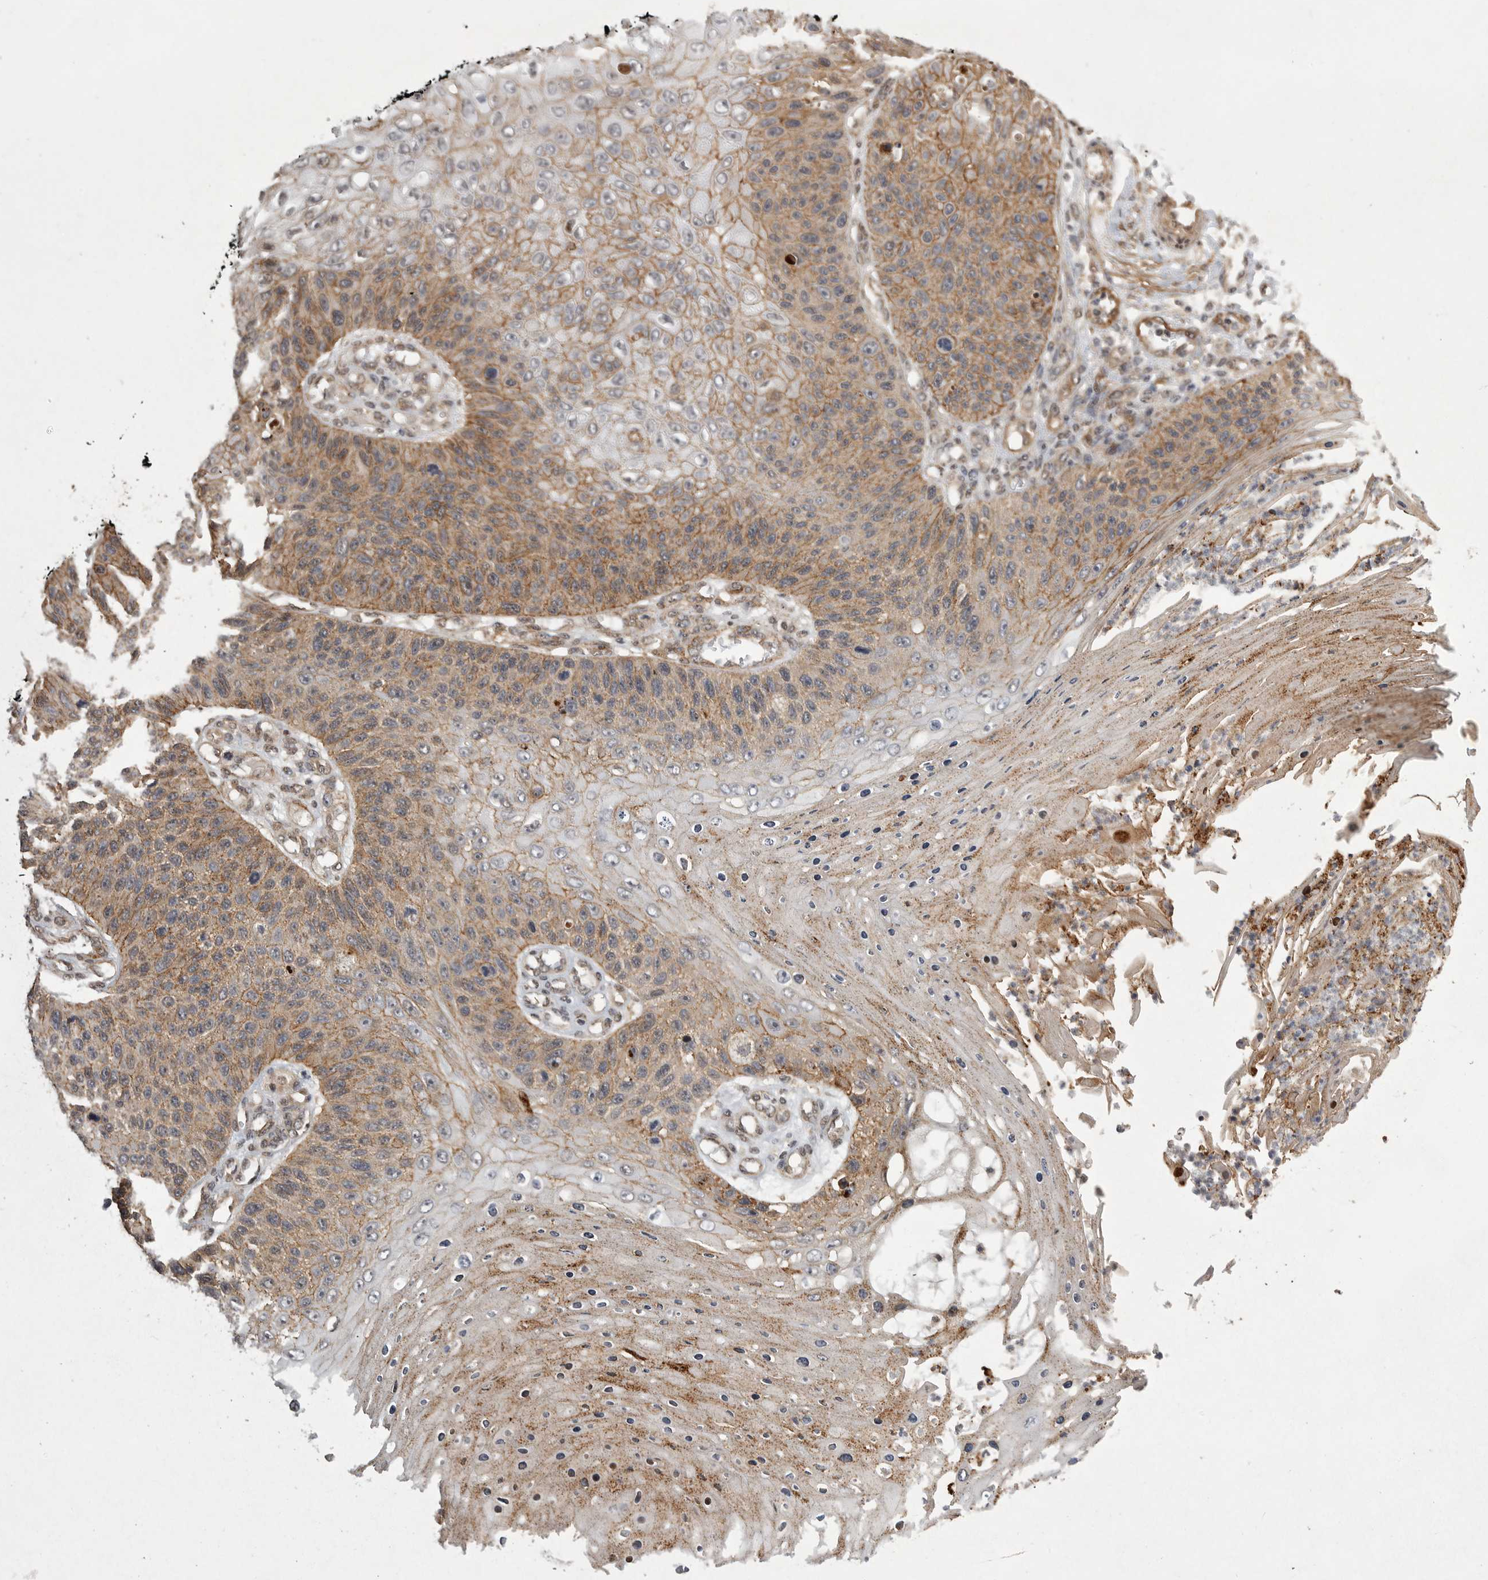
{"staining": {"intensity": "moderate", "quantity": ">75%", "location": "cytoplasmic/membranous"}, "tissue": "skin cancer", "cell_type": "Tumor cells", "image_type": "cancer", "snomed": [{"axis": "morphology", "description": "Squamous cell carcinoma, NOS"}, {"axis": "topography", "description": "Skin"}], "caption": "Skin squamous cell carcinoma stained with immunohistochemistry displays moderate cytoplasmic/membranous positivity in approximately >75% of tumor cells.", "gene": "NECTIN1", "patient": {"sex": "female", "age": 88}}